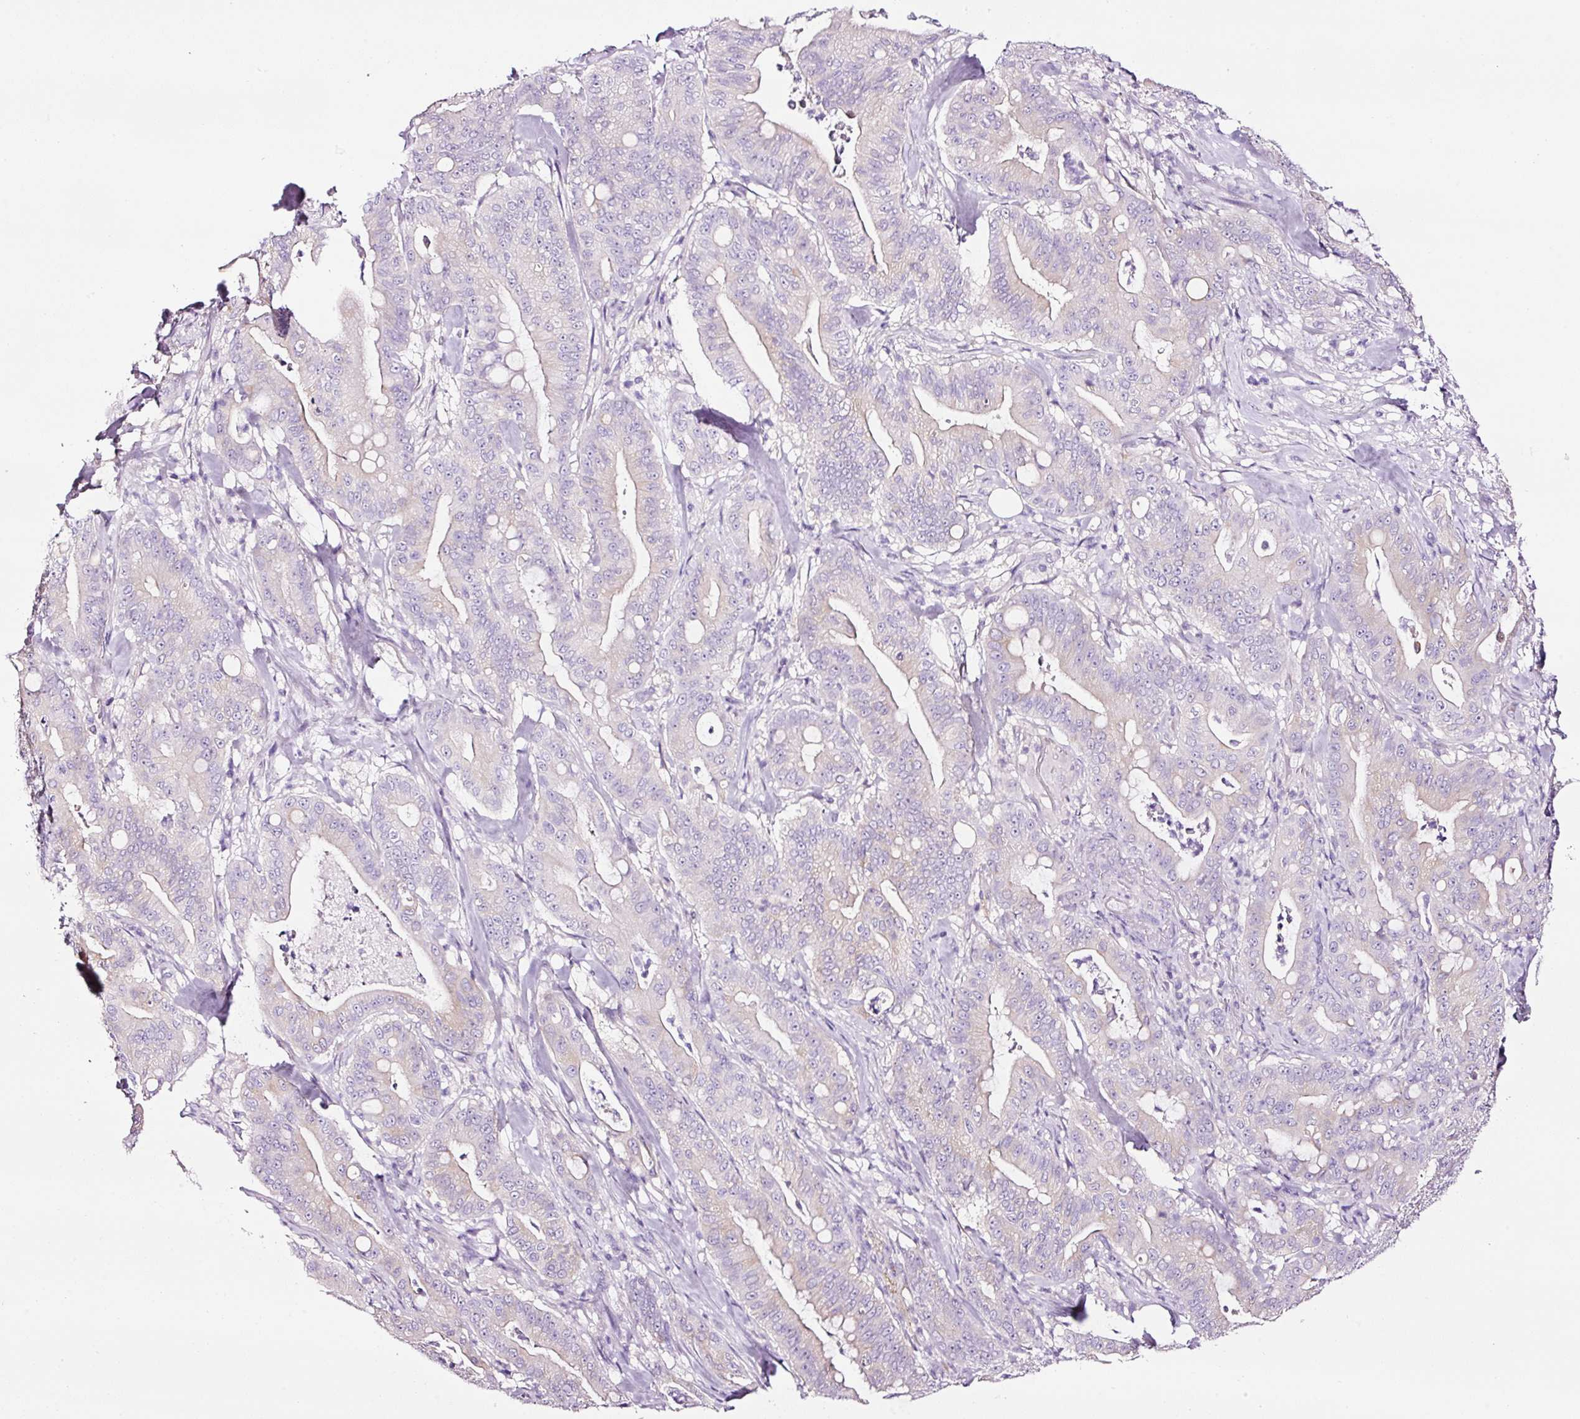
{"staining": {"intensity": "weak", "quantity": "<25%", "location": "cytoplasmic/membranous"}, "tissue": "pancreatic cancer", "cell_type": "Tumor cells", "image_type": "cancer", "snomed": [{"axis": "morphology", "description": "Adenocarcinoma, NOS"}, {"axis": "topography", "description": "Pancreas"}], "caption": "Immunohistochemical staining of human pancreatic adenocarcinoma shows no significant expression in tumor cells.", "gene": "PAM", "patient": {"sex": "male", "age": 71}}